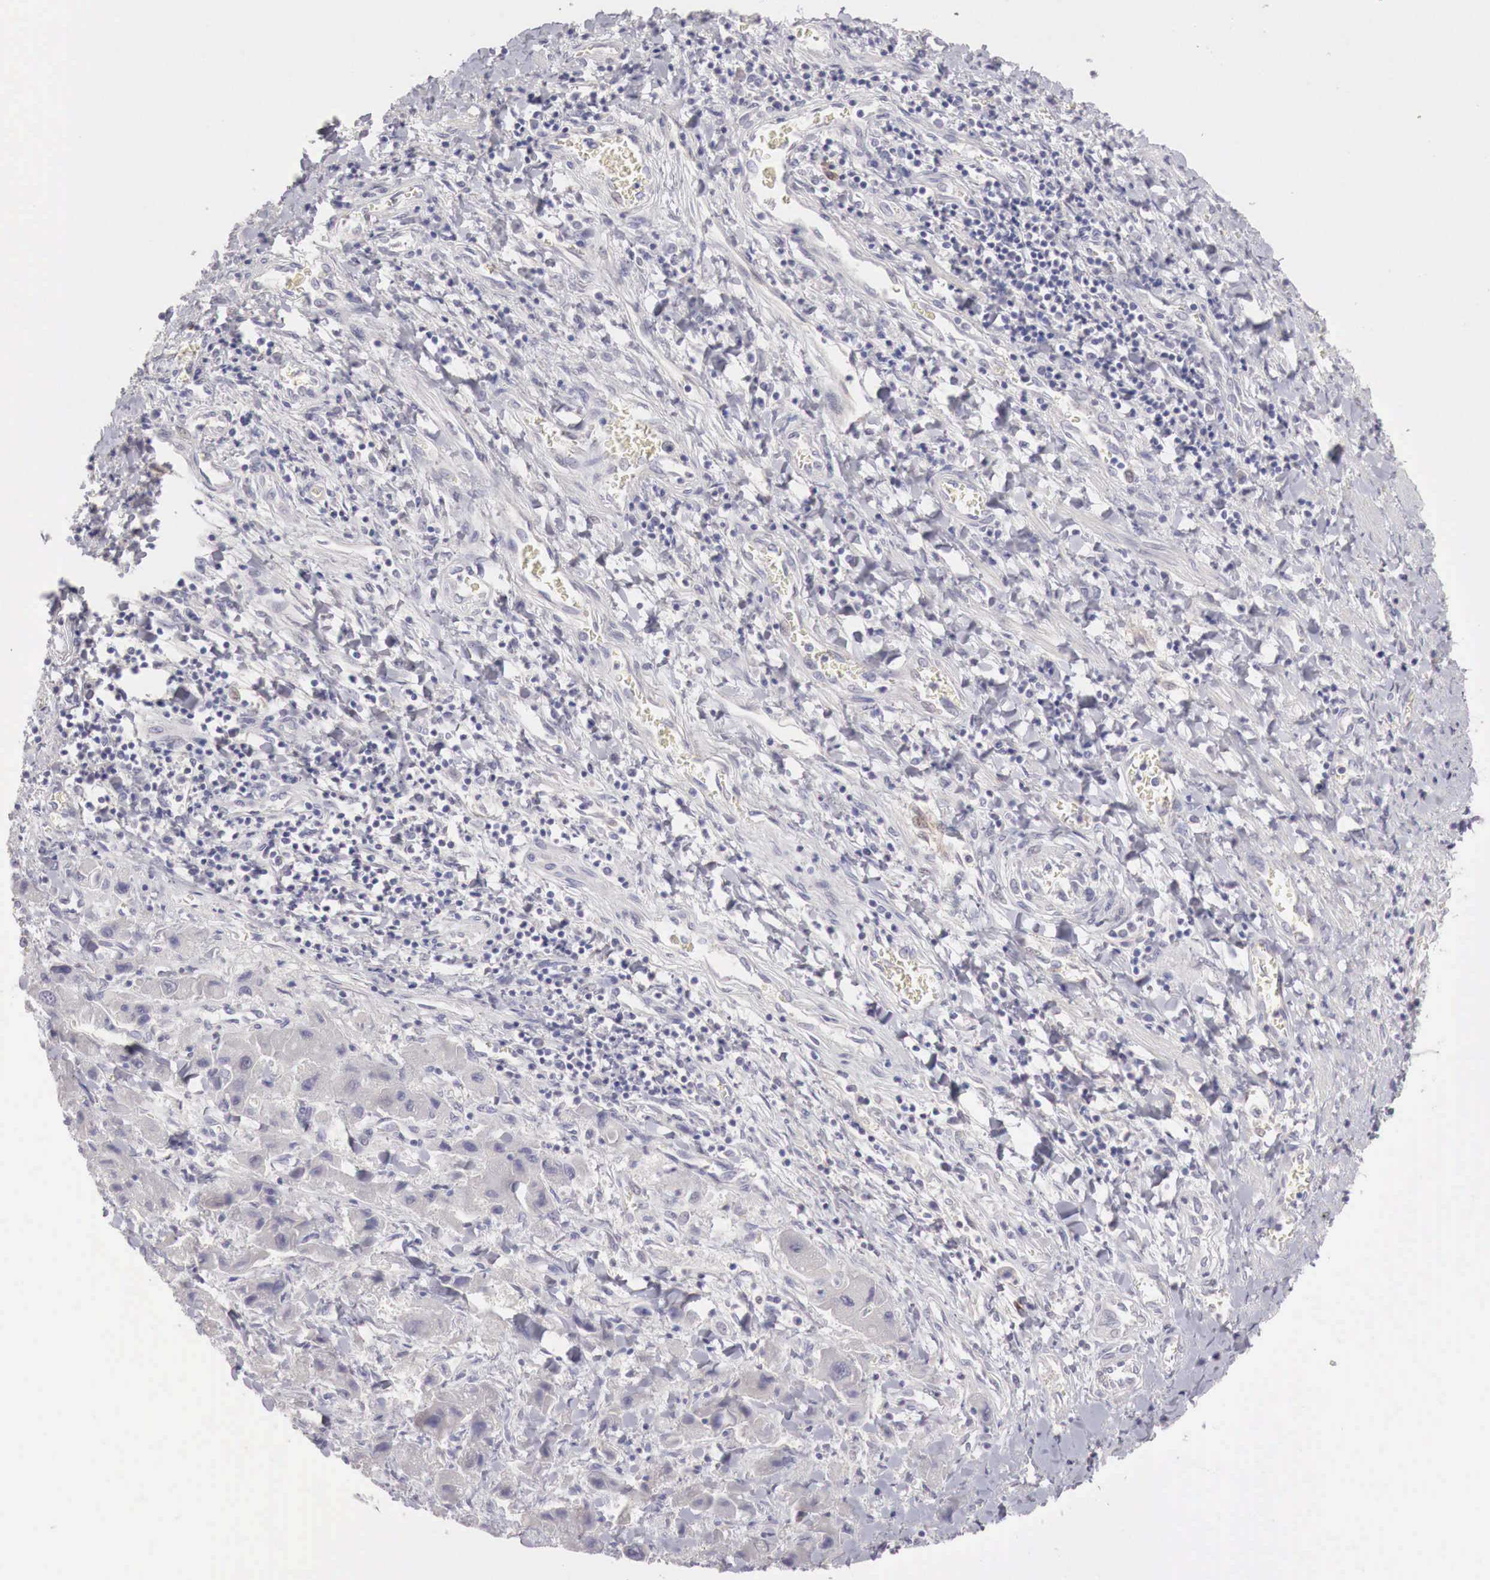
{"staining": {"intensity": "negative", "quantity": "none", "location": "none"}, "tissue": "liver cancer", "cell_type": "Tumor cells", "image_type": "cancer", "snomed": [{"axis": "morphology", "description": "Carcinoma, Hepatocellular, NOS"}, {"axis": "topography", "description": "Liver"}], "caption": "An immunohistochemistry (IHC) micrograph of liver cancer is shown. There is no staining in tumor cells of liver cancer. (DAB IHC with hematoxylin counter stain).", "gene": "GATA1", "patient": {"sex": "male", "age": 24}}